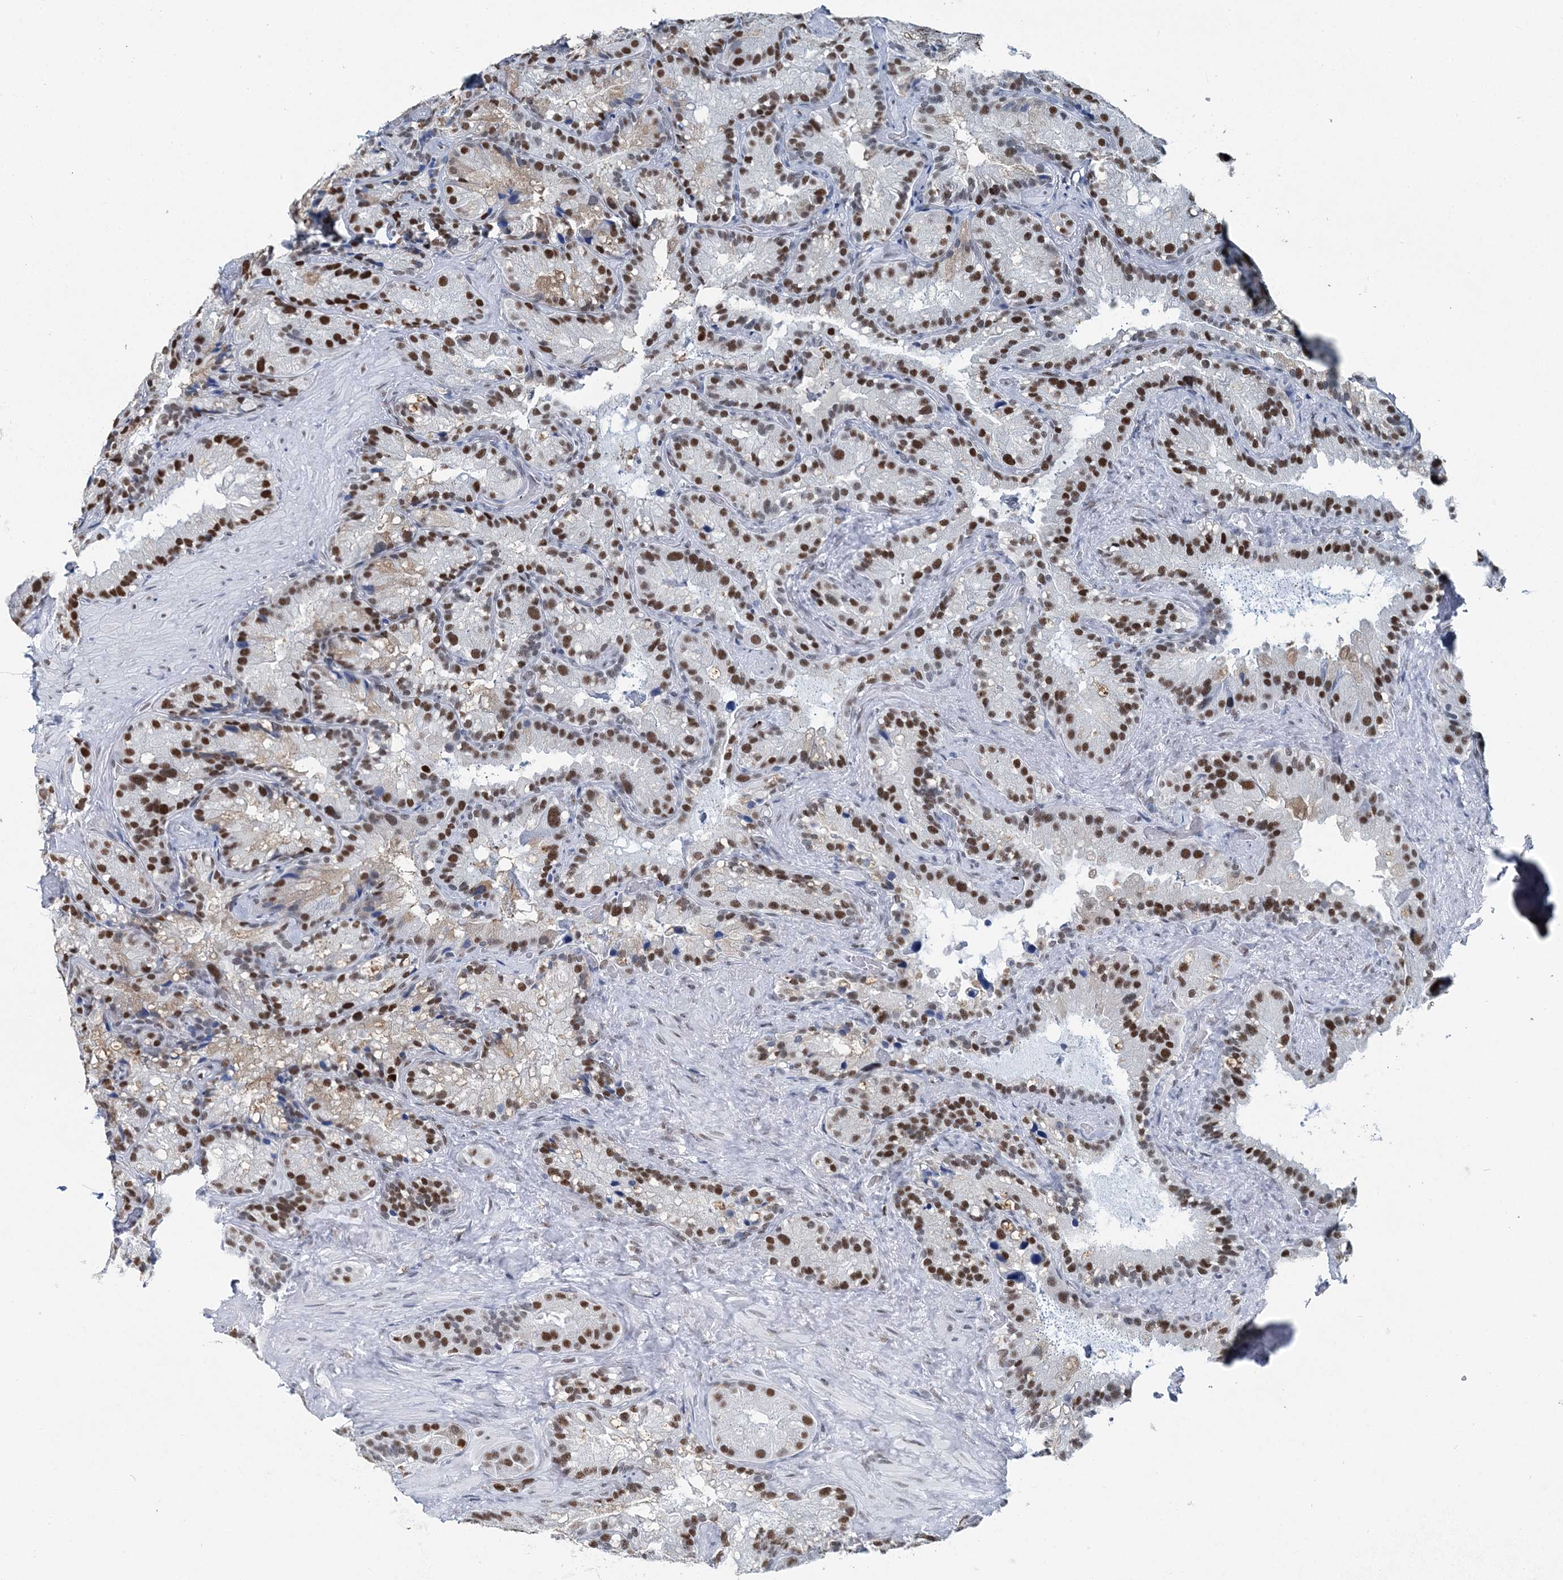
{"staining": {"intensity": "moderate", "quantity": ">75%", "location": "nuclear"}, "tissue": "seminal vesicle", "cell_type": "Glandular cells", "image_type": "normal", "snomed": [{"axis": "morphology", "description": "Normal tissue, NOS"}, {"axis": "topography", "description": "Prostate"}, {"axis": "topography", "description": "Seminal veicle"}], "caption": "IHC (DAB (3,3'-diaminobenzidine)) staining of benign human seminal vesicle reveals moderate nuclear protein staining in about >75% of glandular cells. Using DAB (brown) and hematoxylin (blue) stains, captured at high magnification using brightfield microscopy.", "gene": "HAT1", "patient": {"sex": "male", "age": 68}}